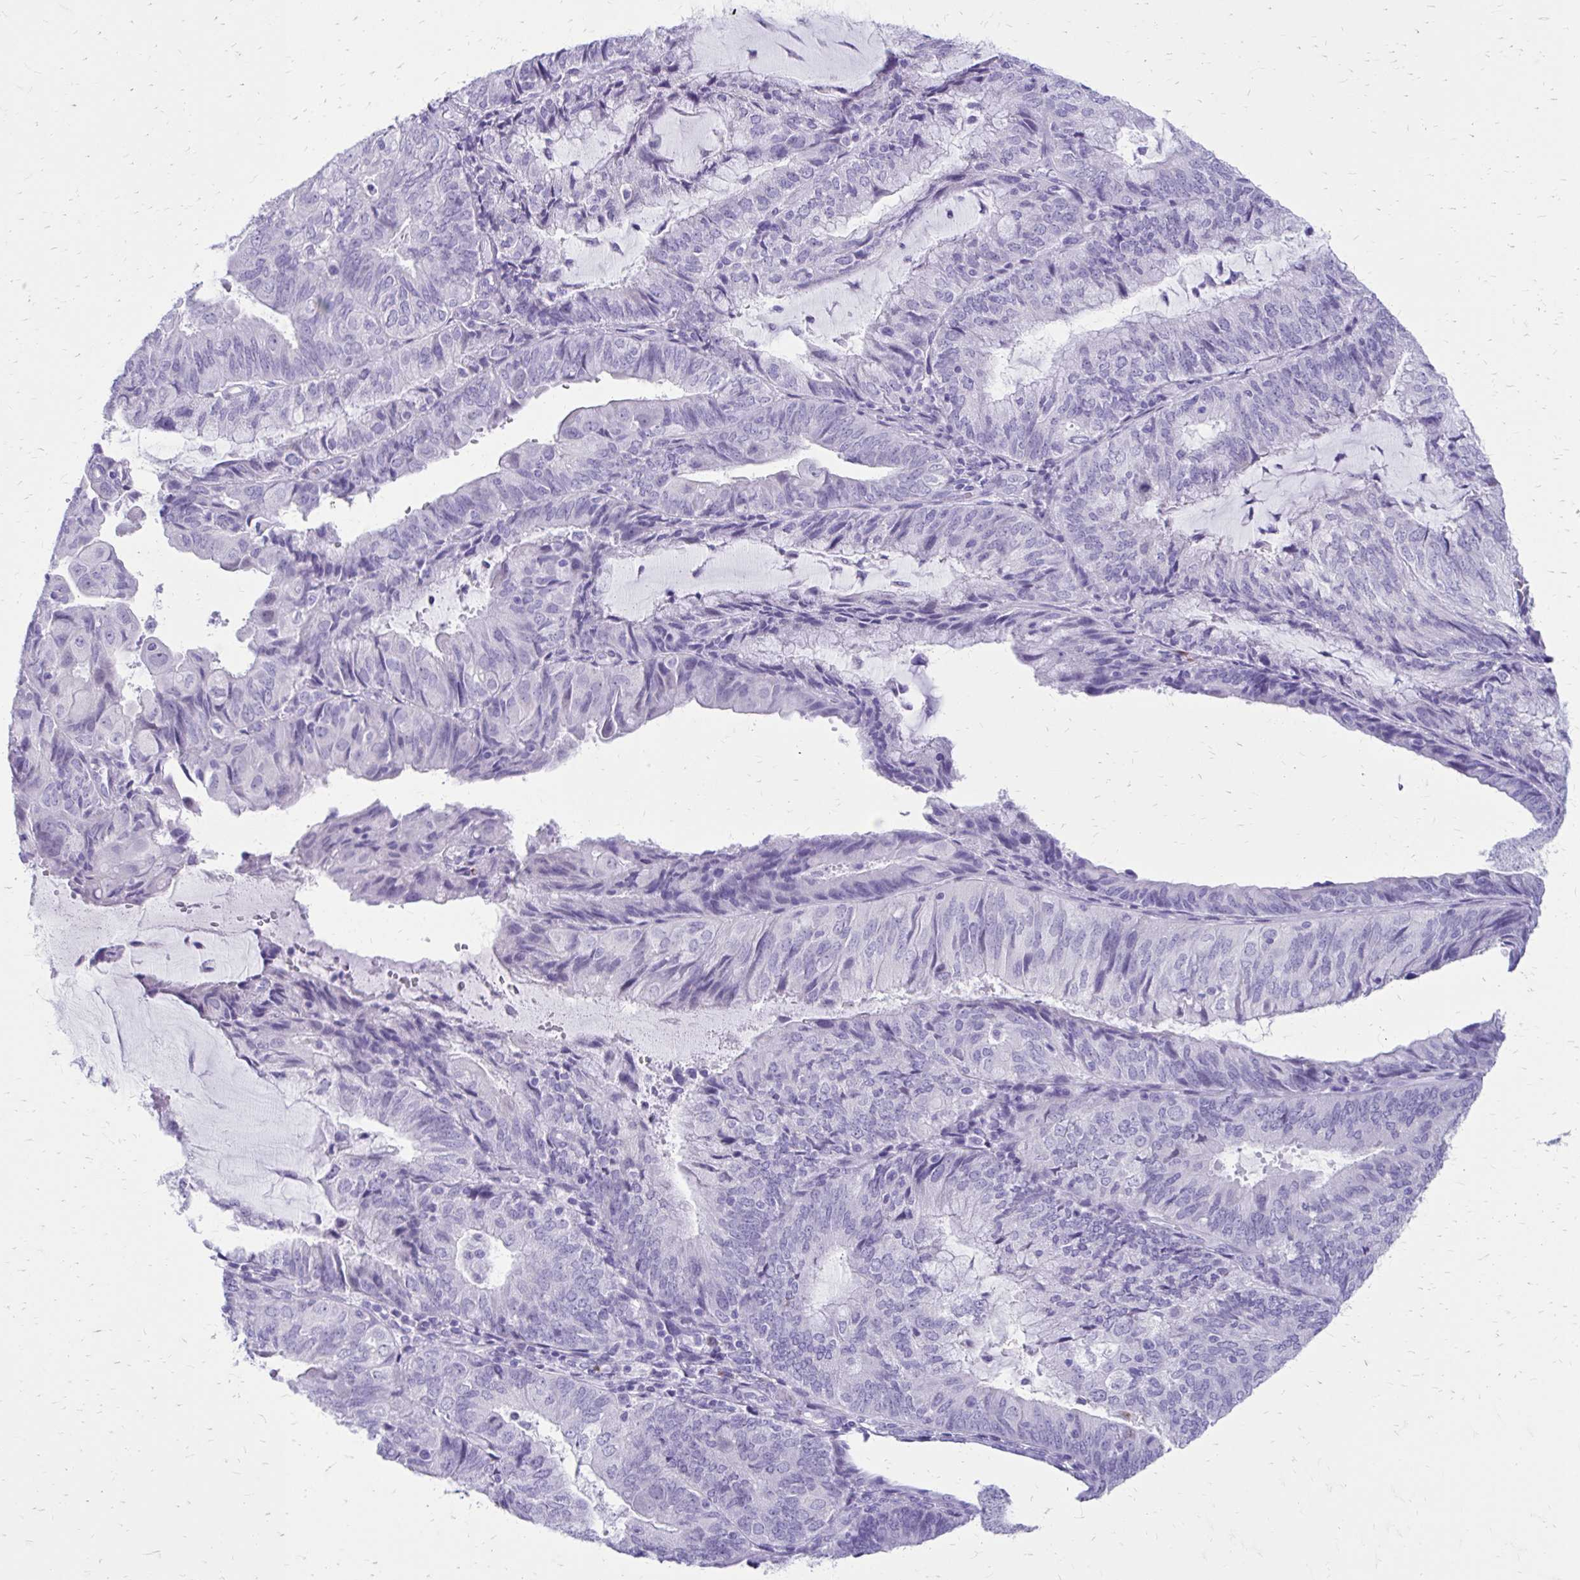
{"staining": {"intensity": "negative", "quantity": "none", "location": "none"}, "tissue": "endometrial cancer", "cell_type": "Tumor cells", "image_type": "cancer", "snomed": [{"axis": "morphology", "description": "Adenocarcinoma, NOS"}, {"axis": "topography", "description": "Endometrium"}], "caption": "This is an immunohistochemistry photomicrograph of human adenocarcinoma (endometrial). There is no positivity in tumor cells.", "gene": "SATL1", "patient": {"sex": "female", "age": 81}}